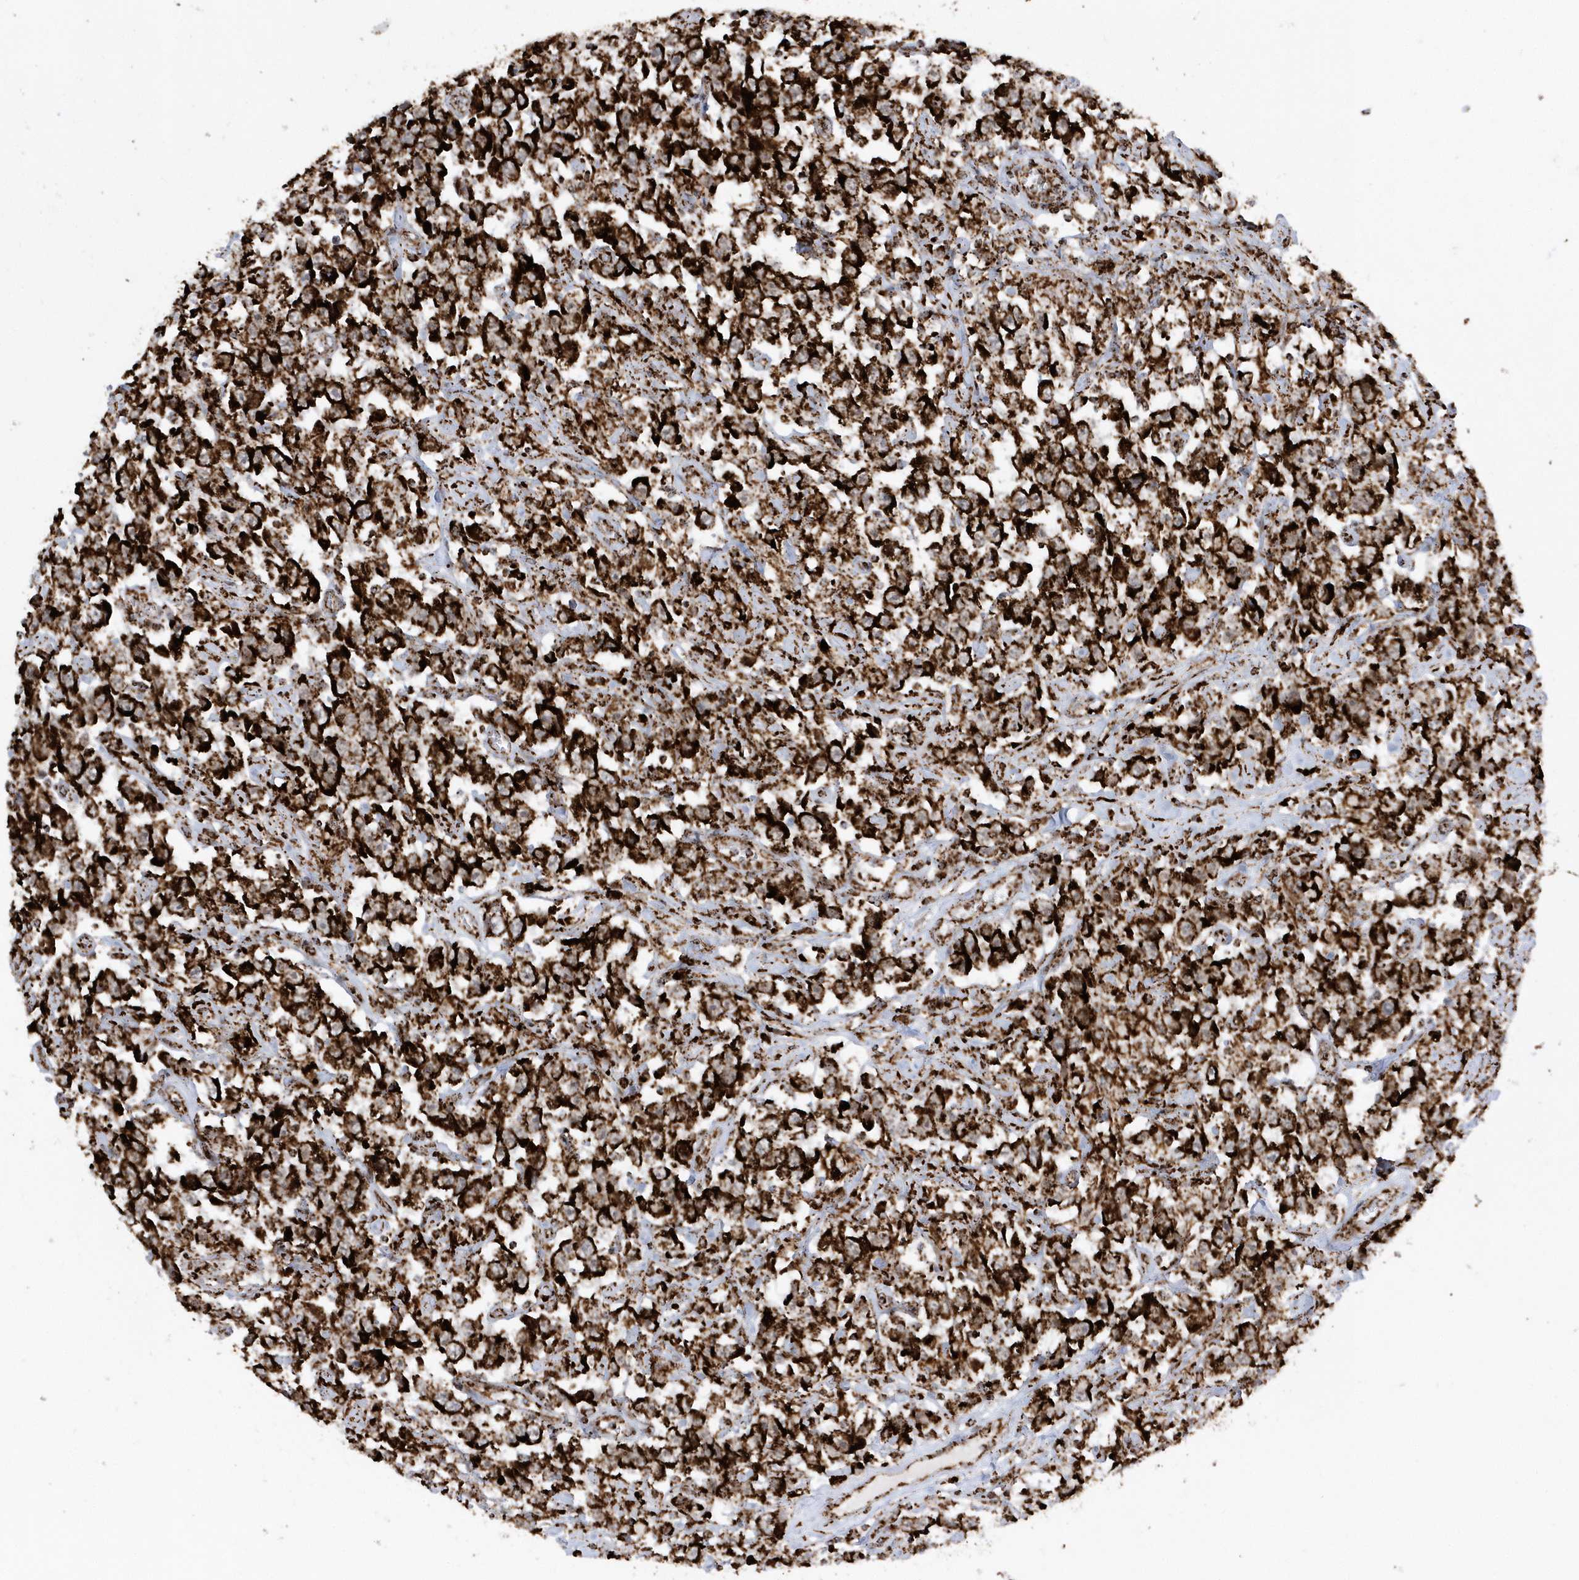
{"staining": {"intensity": "strong", "quantity": ">75%", "location": "cytoplasmic/membranous"}, "tissue": "testis cancer", "cell_type": "Tumor cells", "image_type": "cancer", "snomed": [{"axis": "morphology", "description": "Seminoma, NOS"}, {"axis": "topography", "description": "Testis"}], "caption": "A histopathology image of human testis cancer stained for a protein demonstrates strong cytoplasmic/membranous brown staining in tumor cells.", "gene": "CRY2", "patient": {"sex": "male", "age": 41}}